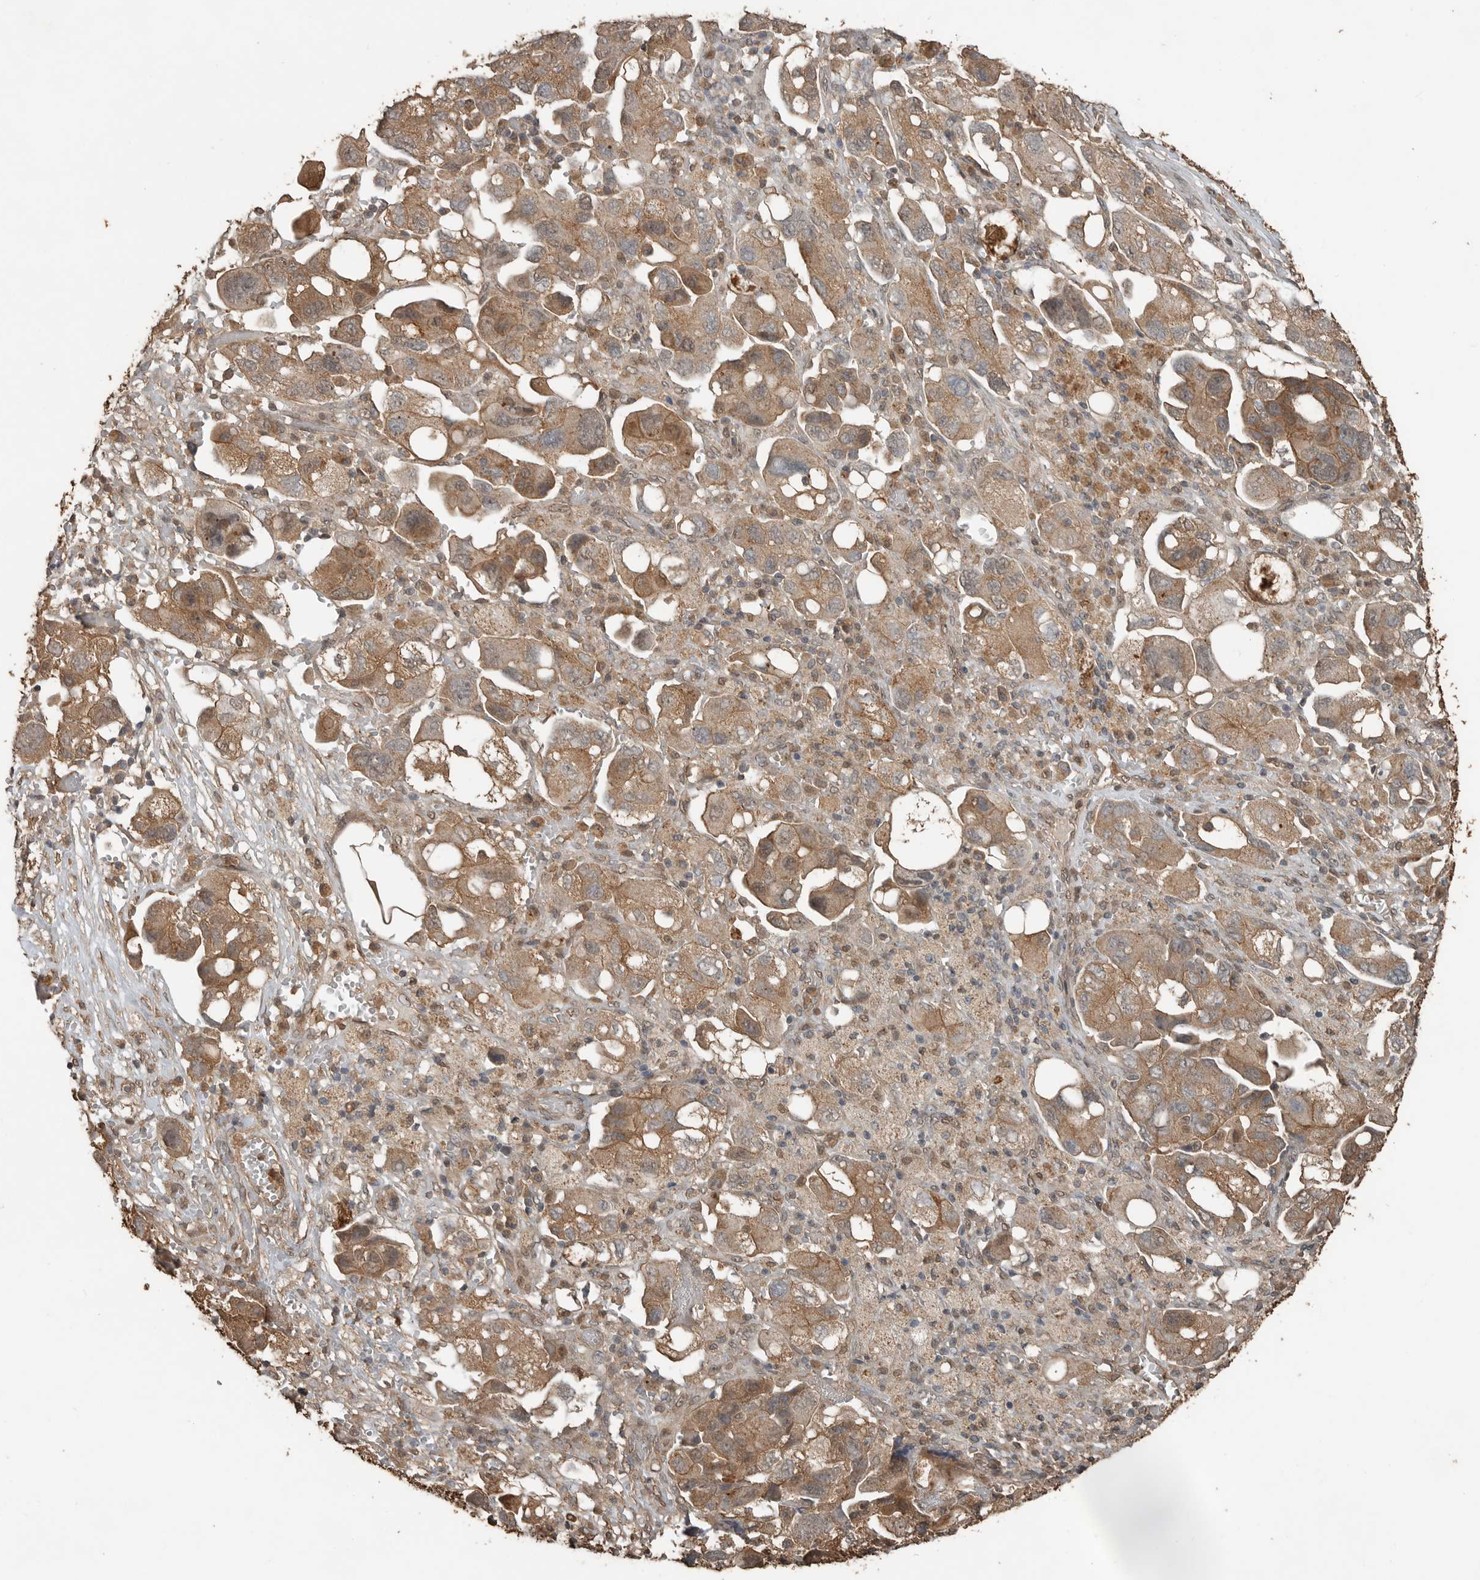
{"staining": {"intensity": "moderate", "quantity": ">75%", "location": "cytoplasmic/membranous"}, "tissue": "ovarian cancer", "cell_type": "Tumor cells", "image_type": "cancer", "snomed": [{"axis": "morphology", "description": "Carcinoma, NOS"}, {"axis": "morphology", "description": "Cystadenocarcinoma, serous, NOS"}, {"axis": "topography", "description": "Ovary"}], "caption": "Ovarian cancer was stained to show a protein in brown. There is medium levels of moderate cytoplasmic/membranous expression in about >75% of tumor cells.", "gene": "BLZF1", "patient": {"sex": "female", "age": 69}}